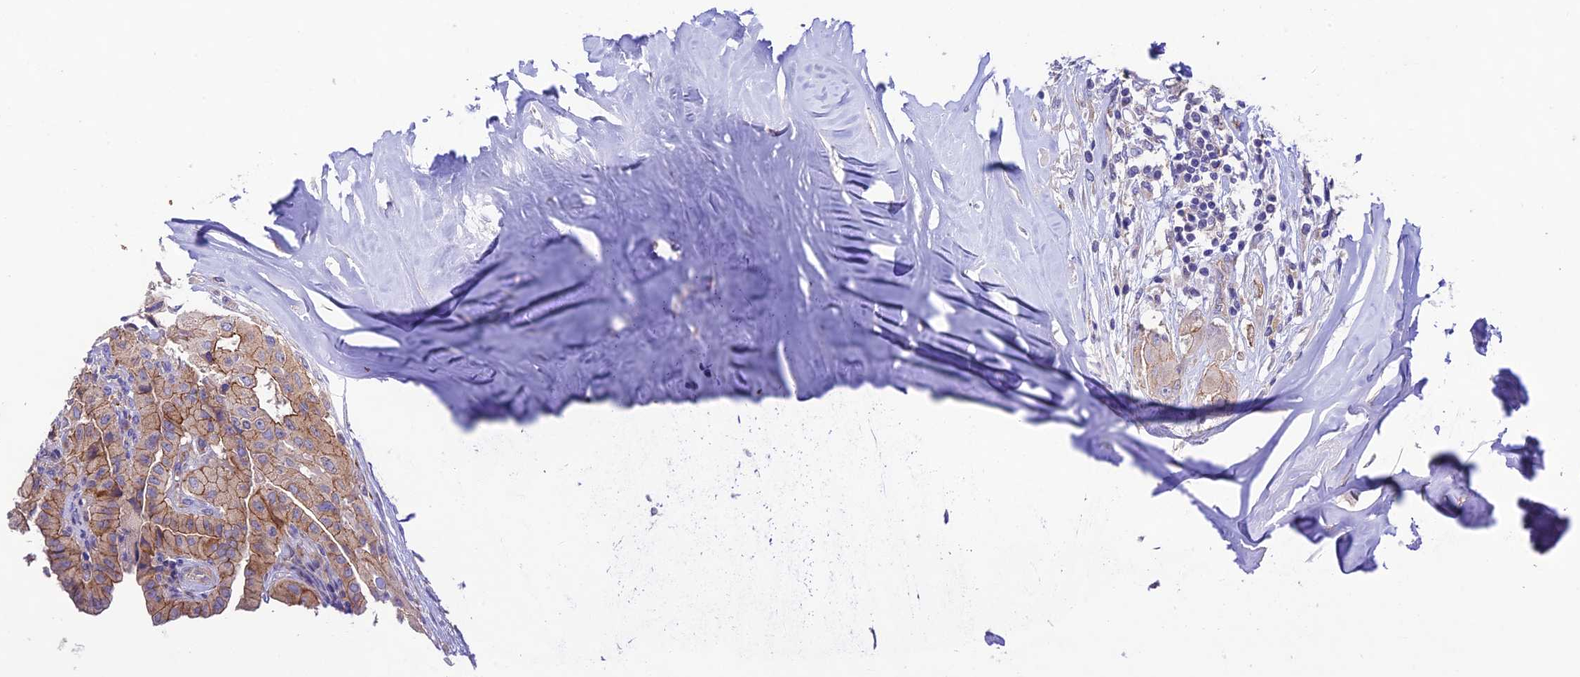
{"staining": {"intensity": "moderate", "quantity": ">75%", "location": "cytoplasmic/membranous"}, "tissue": "thyroid cancer", "cell_type": "Tumor cells", "image_type": "cancer", "snomed": [{"axis": "morphology", "description": "Papillary adenocarcinoma, NOS"}, {"axis": "topography", "description": "Thyroid gland"}], "caption": "Thyroid cancer stained with DAB (3,3'-diaminobenzidine) immunohistochemistry (IHC) demonstrates medium levels of moderate cytoplasmic/membranous expression in about >75% of tumor cells.", "gene": "LACTB2", "patient": {"sex": "female", "age": 59}}